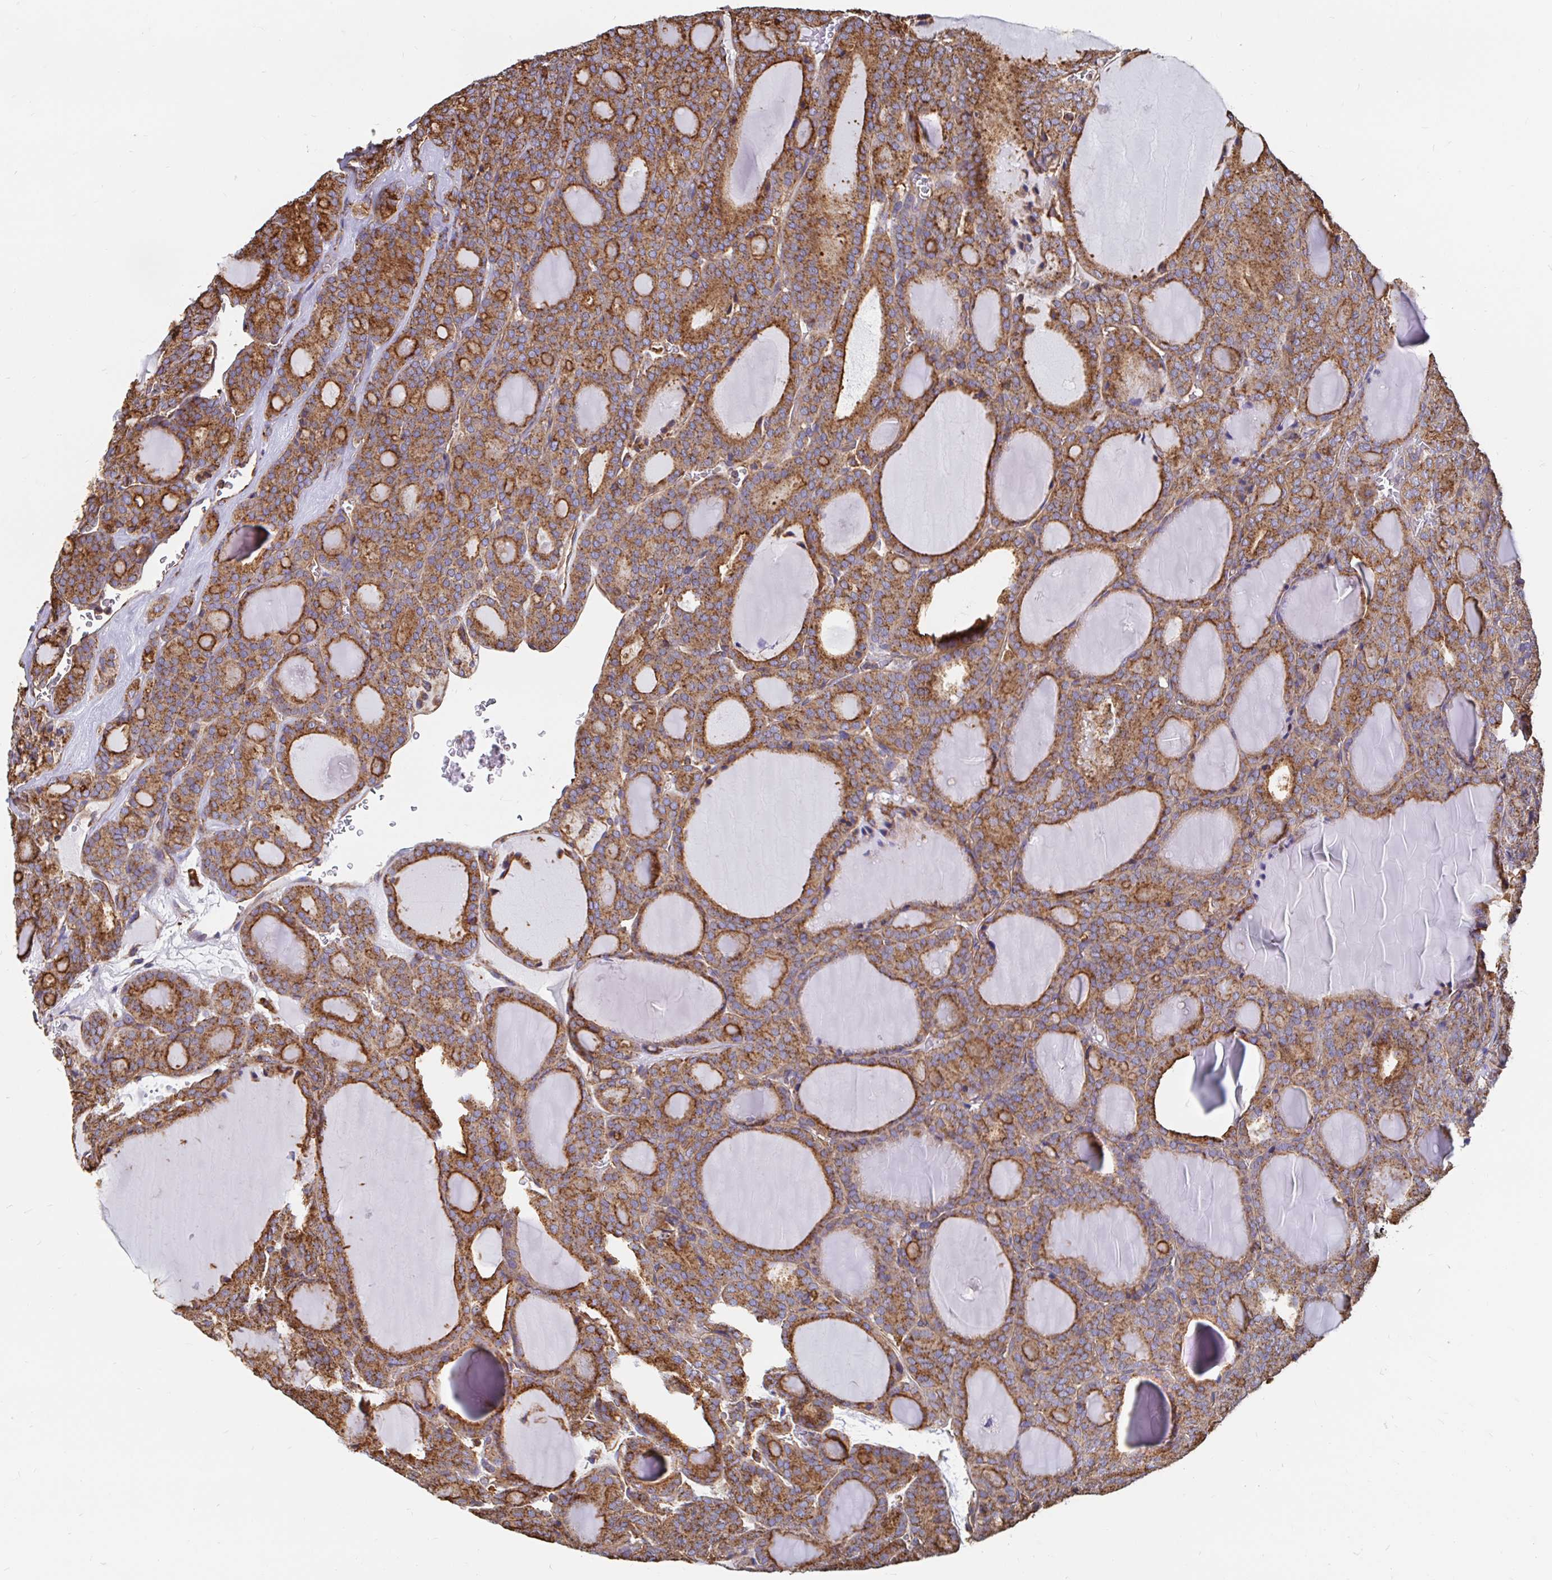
{"staining": {"intensity": "moderate", "quantity": ">75%", "location": "cytoplasmic/membranous"}, "tissue": "thyroid cancer", "cell_type": "Tumor cells", "image_type": "cancer", "snomed": [{"axis": "morphology", "description": "Follicular adenoma carcinoma, NOS"}, {"axis": "topography", "description": "Thyroid gland"}], "caption": "Immunohistochemistry (IHC) photomicrograph of neoplastic tissue: thyroid cancer (follicular adenoma carcinoma) stained using IHC displays medium levels of moderate protein expression localized specifically in the cytoplasmic/membranous of tumor cells, appearing as a cytoplasmic/membranous brown color.", "gene": "CLTC", "patient": {"sex": "male", "age": 74}}